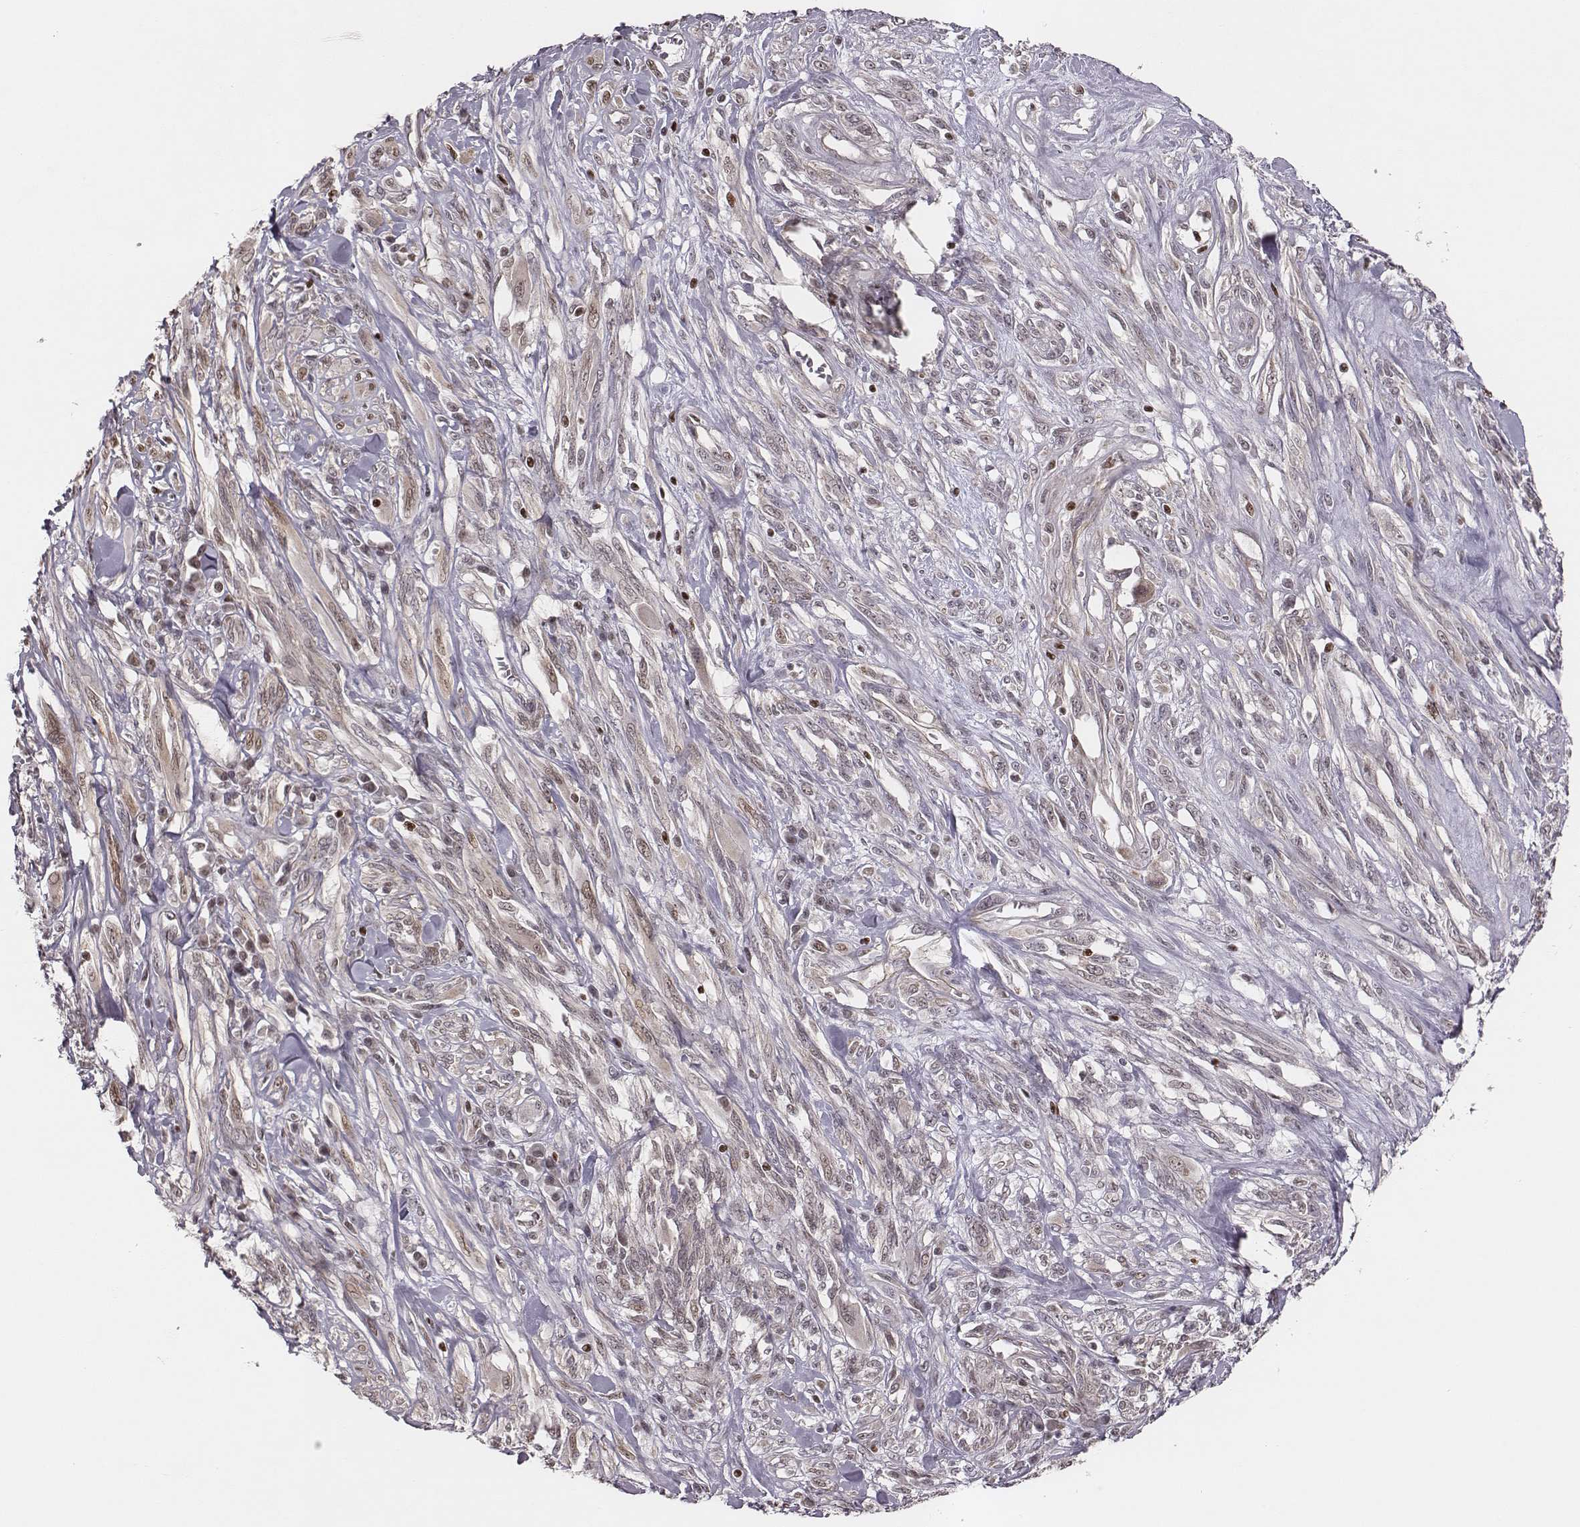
{"staining": {"intensity": "weak", "quantity": "25%-75%", "location": "nuclear"}, "tissue": "melanoma", "cell_type": "Tumor cells", "image_type": "cancer", "snomed": [{"axis": "morphology", "description": "Malignant melanoma, NOS"}, {"axis": "topography", "description": "Skin"}], "caption": "Approximately 25%-75% of tumor cells in human melanoma demonstrate weak nuclear protein staining as visualized by brown immunohistochemical staining.", "gene": "WDR59", "patient": {"sex": "female", "age": 91}}